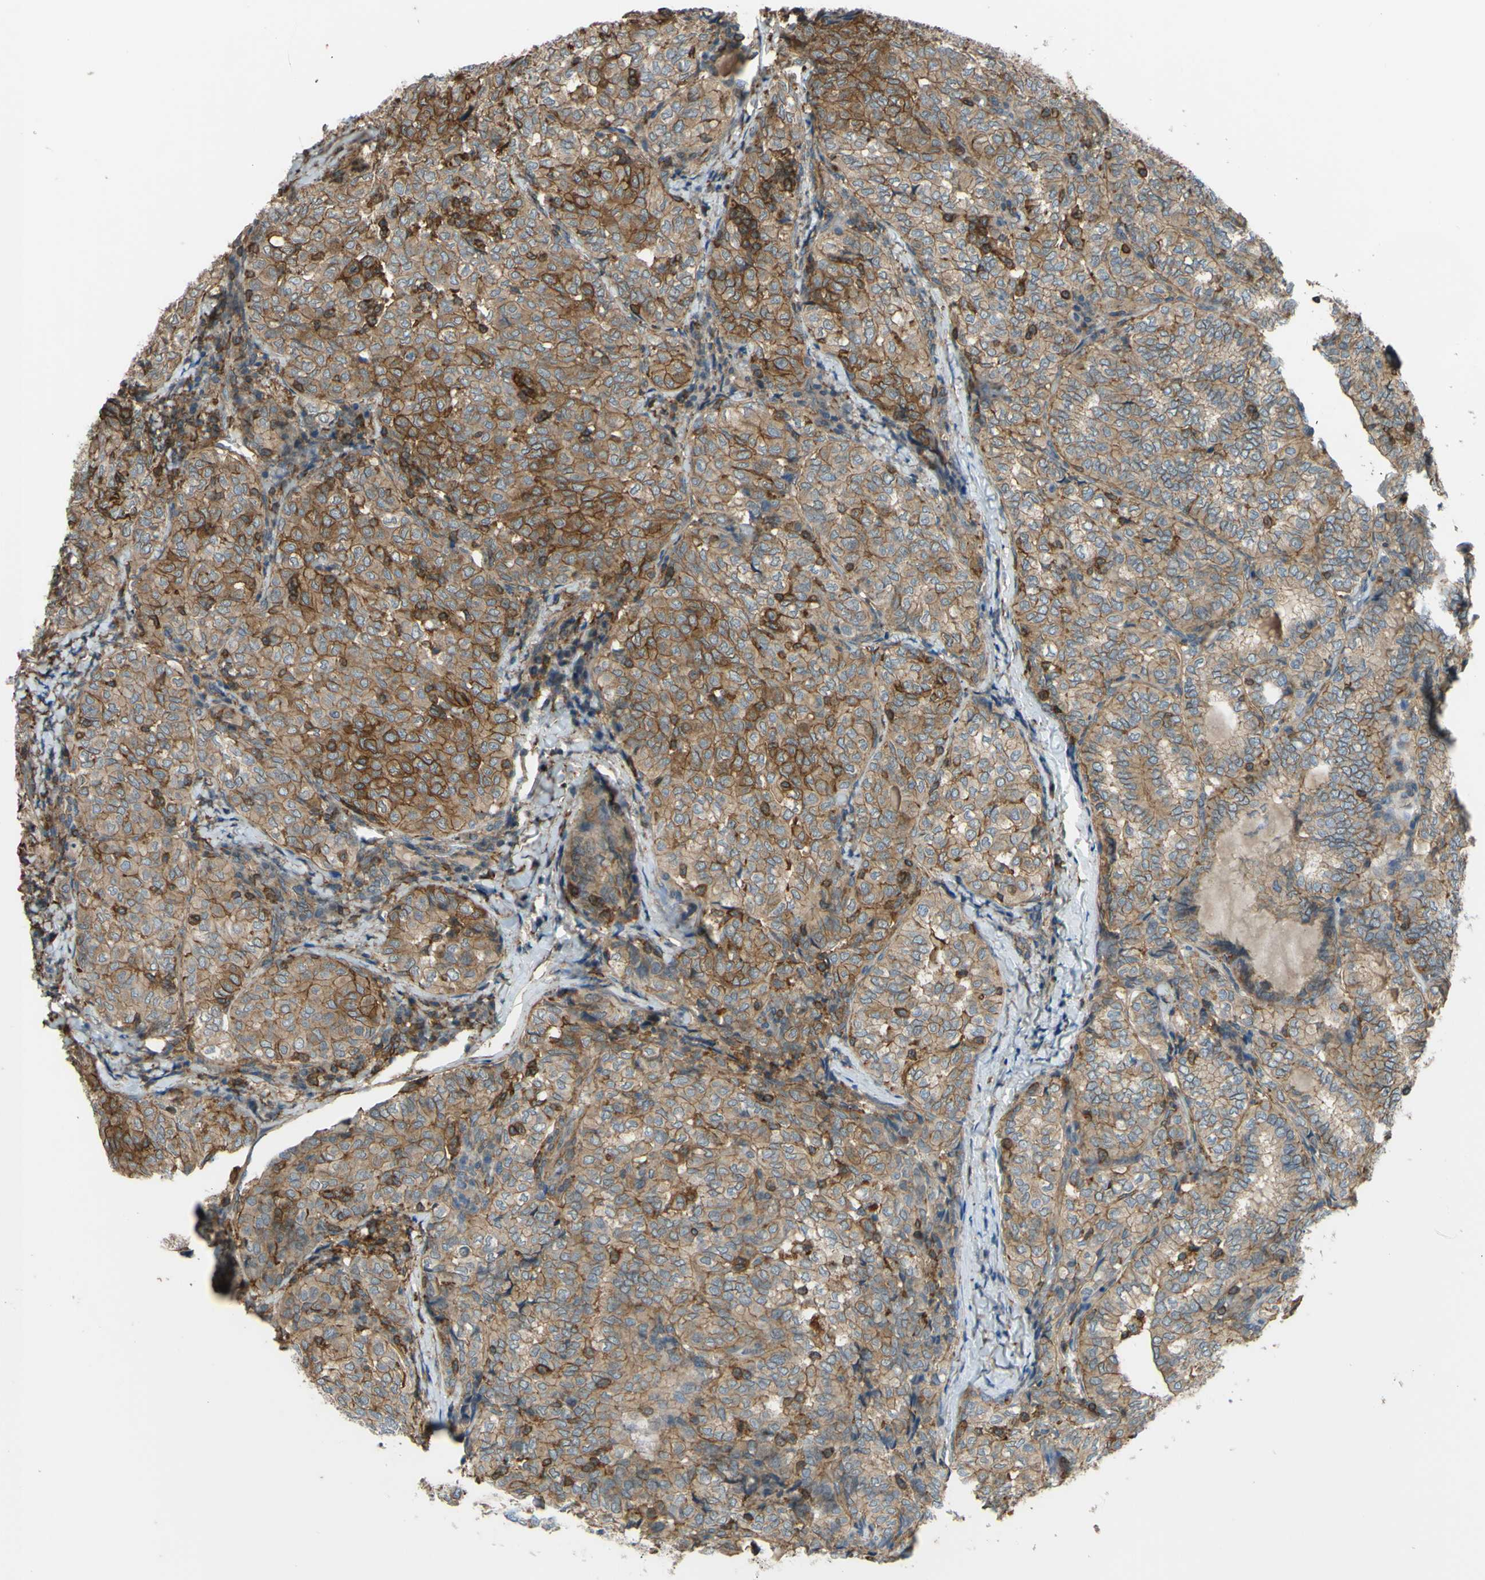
{"staining": {"intensity": "moderate", "quantity": ">75%", "location": "cytoplasmic/membranous"}, "tissue": "thyroid cancer", "cell_type": "Tumor cells", "image_type": "cancer", "snomed": [{"axis": "morphology", "description": "Normal tissue, NOS"}, {"axis": "morphology", "description": "Papillary adenocarcinoma, NOS"}, {"axis": "topography", "description": "Thyroid gland"}], "caption": "Thyroid papillary adenocarcinoma stained for a protein shows moderate cytoplasmic/membranous positivity in tumor cells. Ihc stains the protein in brown and the nuclei are stained blue.", "gene": "ADD3", "patient": {"sex": "female", "age": 30}}